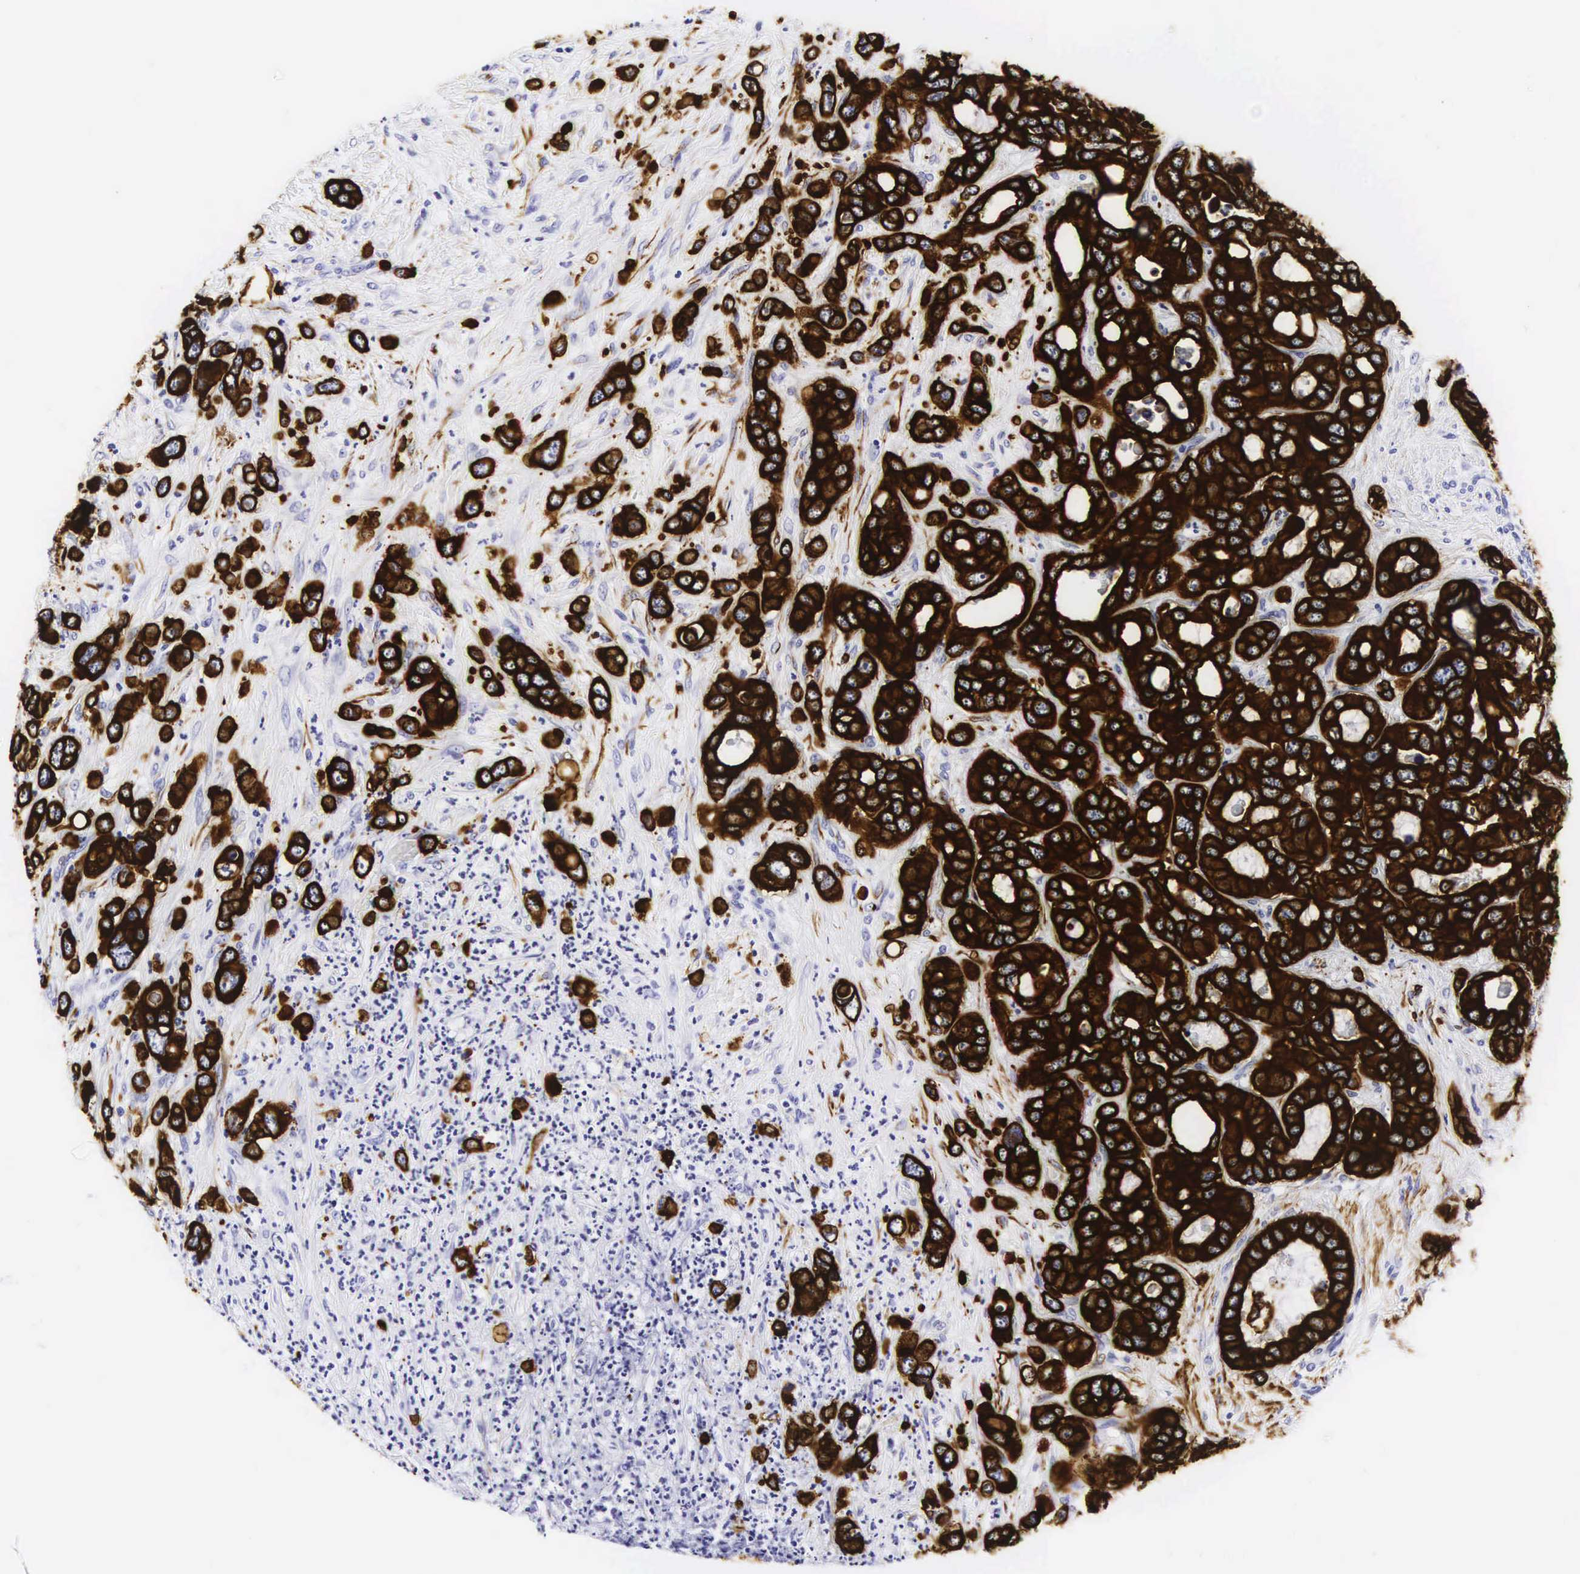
{"staining": {"intensity": "strong", "quantity": ">75%", "location": "cytoplasmic/membranous"}, "tissue": "liver cancer", "cell_type": "Tumor cells", "image_type": "cancer", "snomed": [{"axis": "morphology", "description": "Carcinoma, Hepatocellular, NOS"}, {"axis": "topography", "description": "Liver"}], "caption": "Liver hepatocellular carcinoma stained with a protein marker demonstrates strong staining in tumor cells.", "gene": "KRT18", "patient": {"sex": "male", "age": 49}}